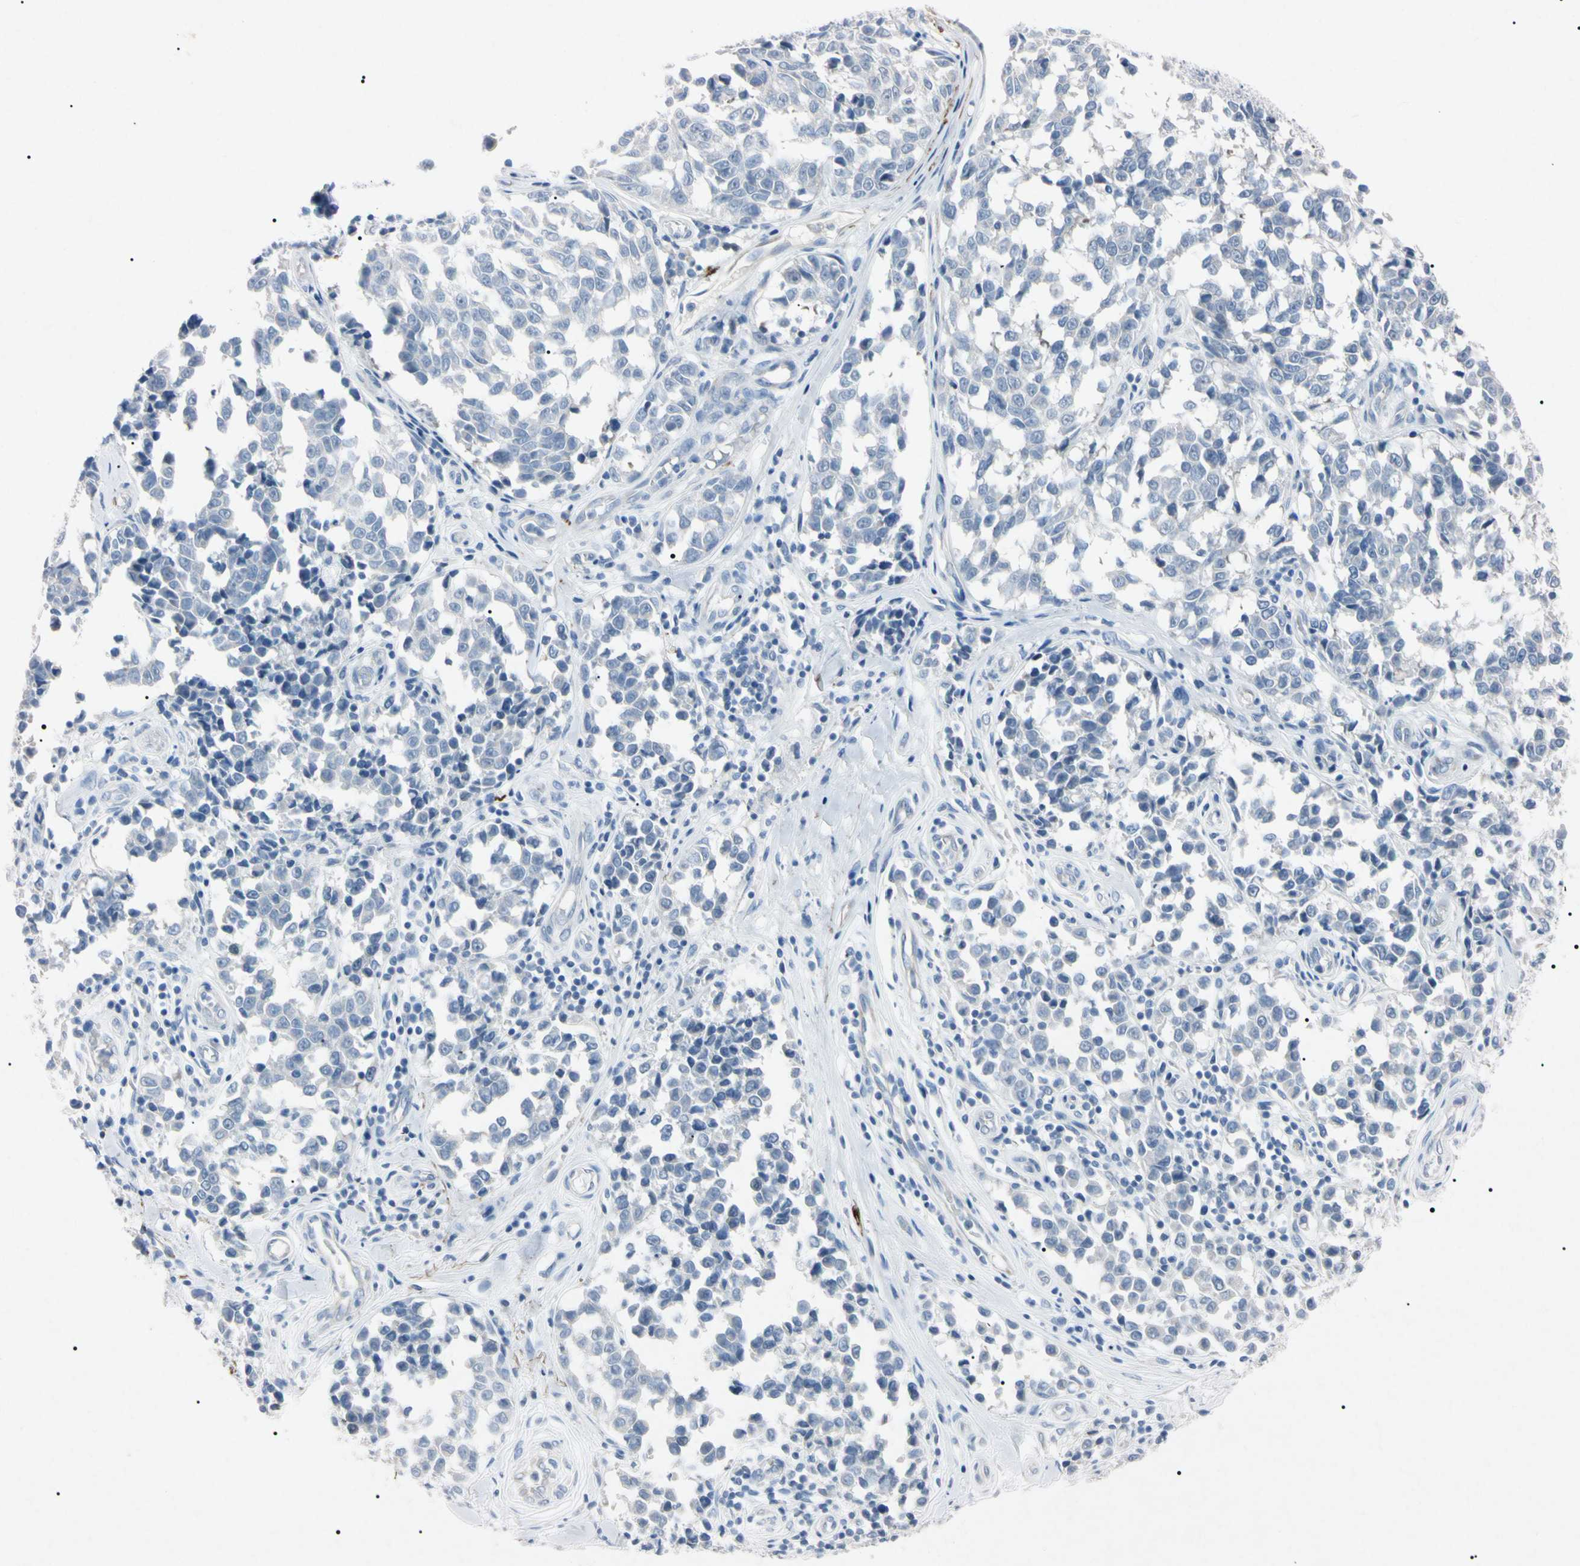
{"staining": {"intensity": "negative", "quantity": "none", "location": "none"}, "tissue": "melanoma", "cell_type": "Tumor cells", "image_type": "cancer", "snomed": [{"axis": "morphology", "description": "Malignant melanoma, NOS"}, {"axis": "topography", "description": "Skin"}], "caption": "Photomicrograph shows no significant protein staining in tumor cells of malignant melanoma.", "gene": "ELN", "patient": {"sex": "female", "age": 64}}